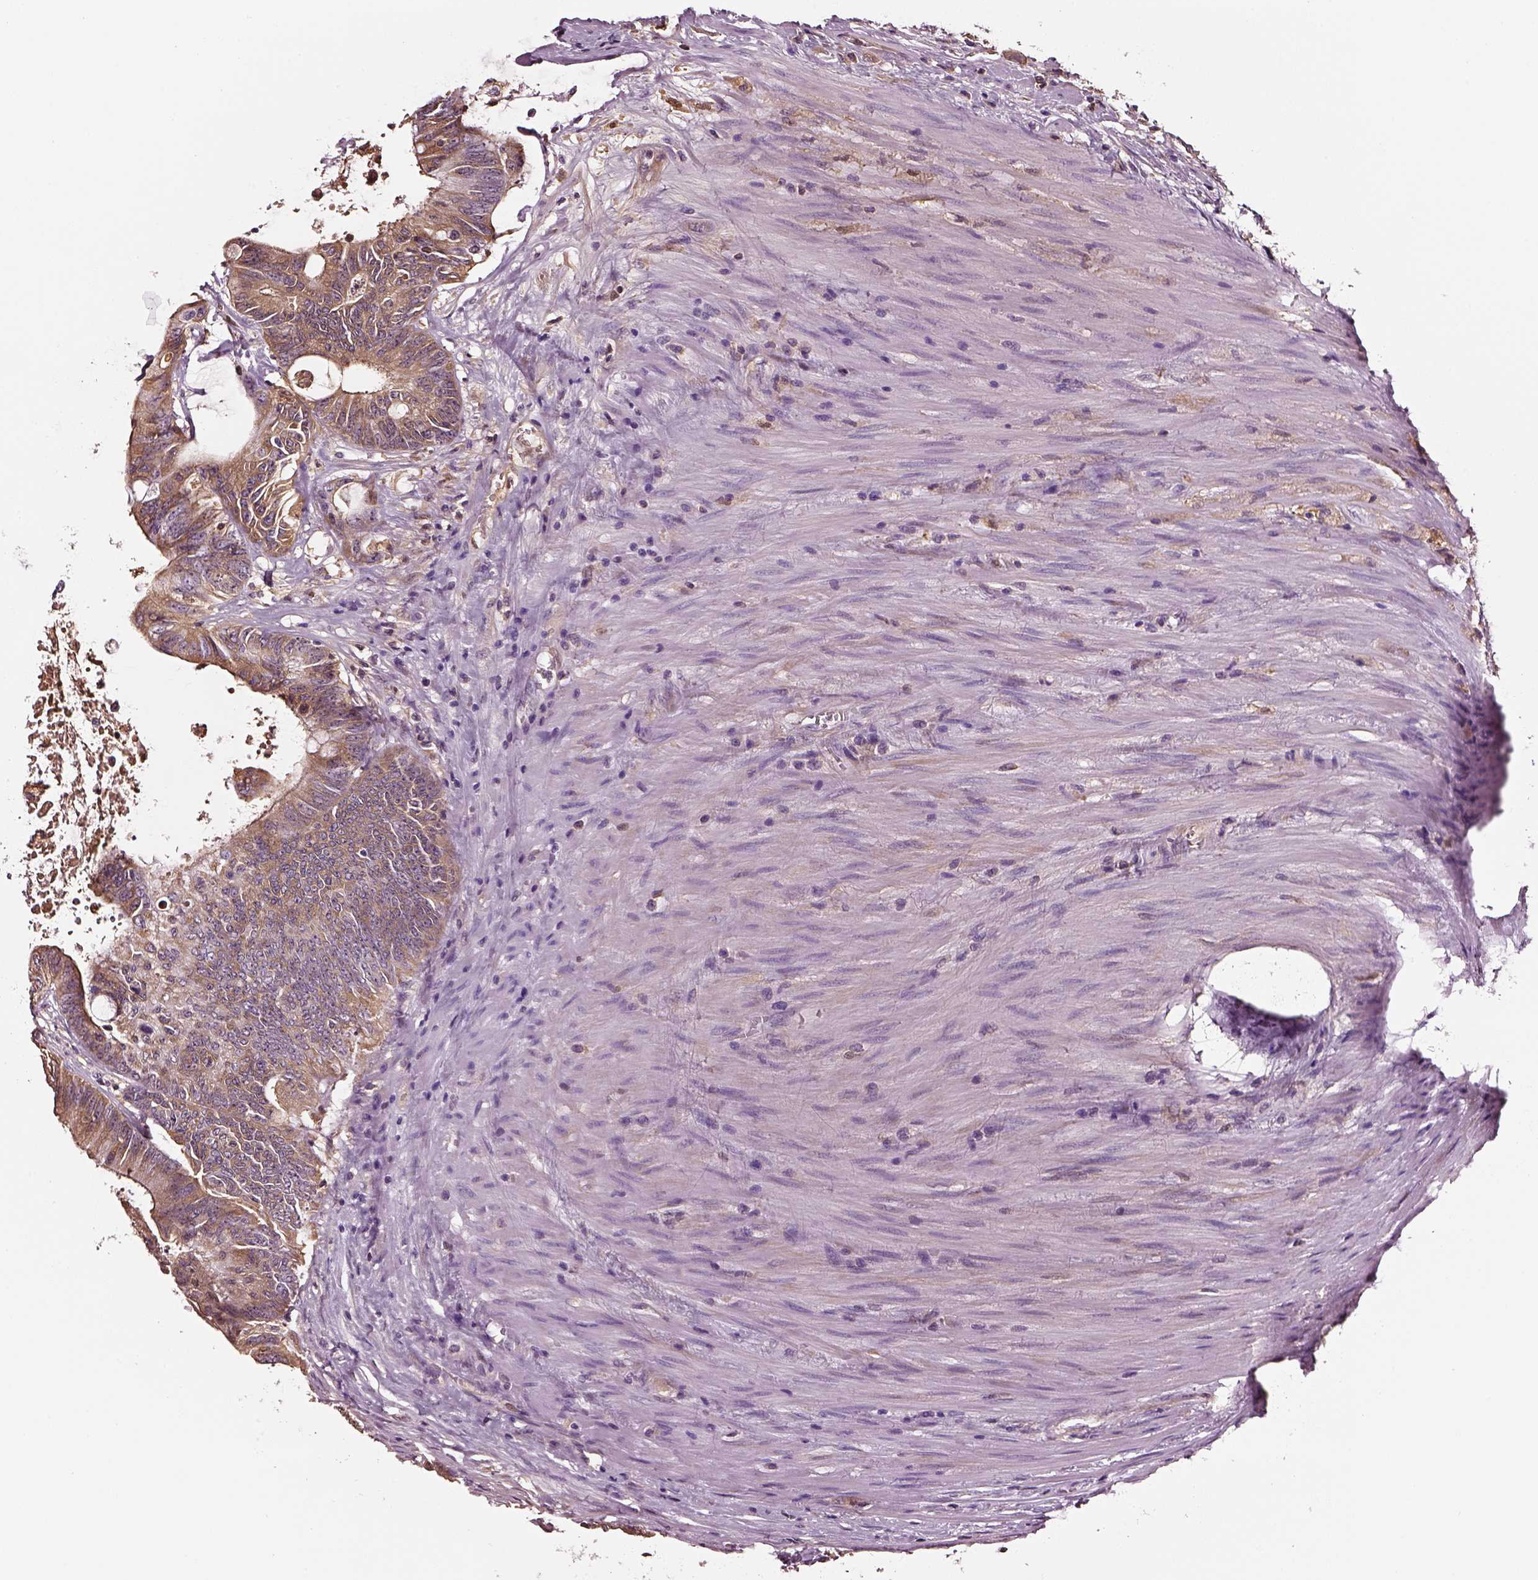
{"staining": {"intensity": "moderate", "quantity": ">75%", "location": "cytoplasmic/membranous"}, "tissue": "colorectal cancer", "cell_type": "Tumor cells", "image_type": "cancer", "snomed": [{"axis": "morphology", "description": "Adenocarcinoma, NOS"}, {"axis": "topography", "description": "Rectum"}], "caption": "Protein staining displays moderate cytoplasmic/membranous expression in approximately >75% of tumor cells in colorectal cancer. The protein of interest is shown in brown color, while the nuclei are stained blue.", "gene": "TF", "patient": {"sex": "male", "age": 59}}